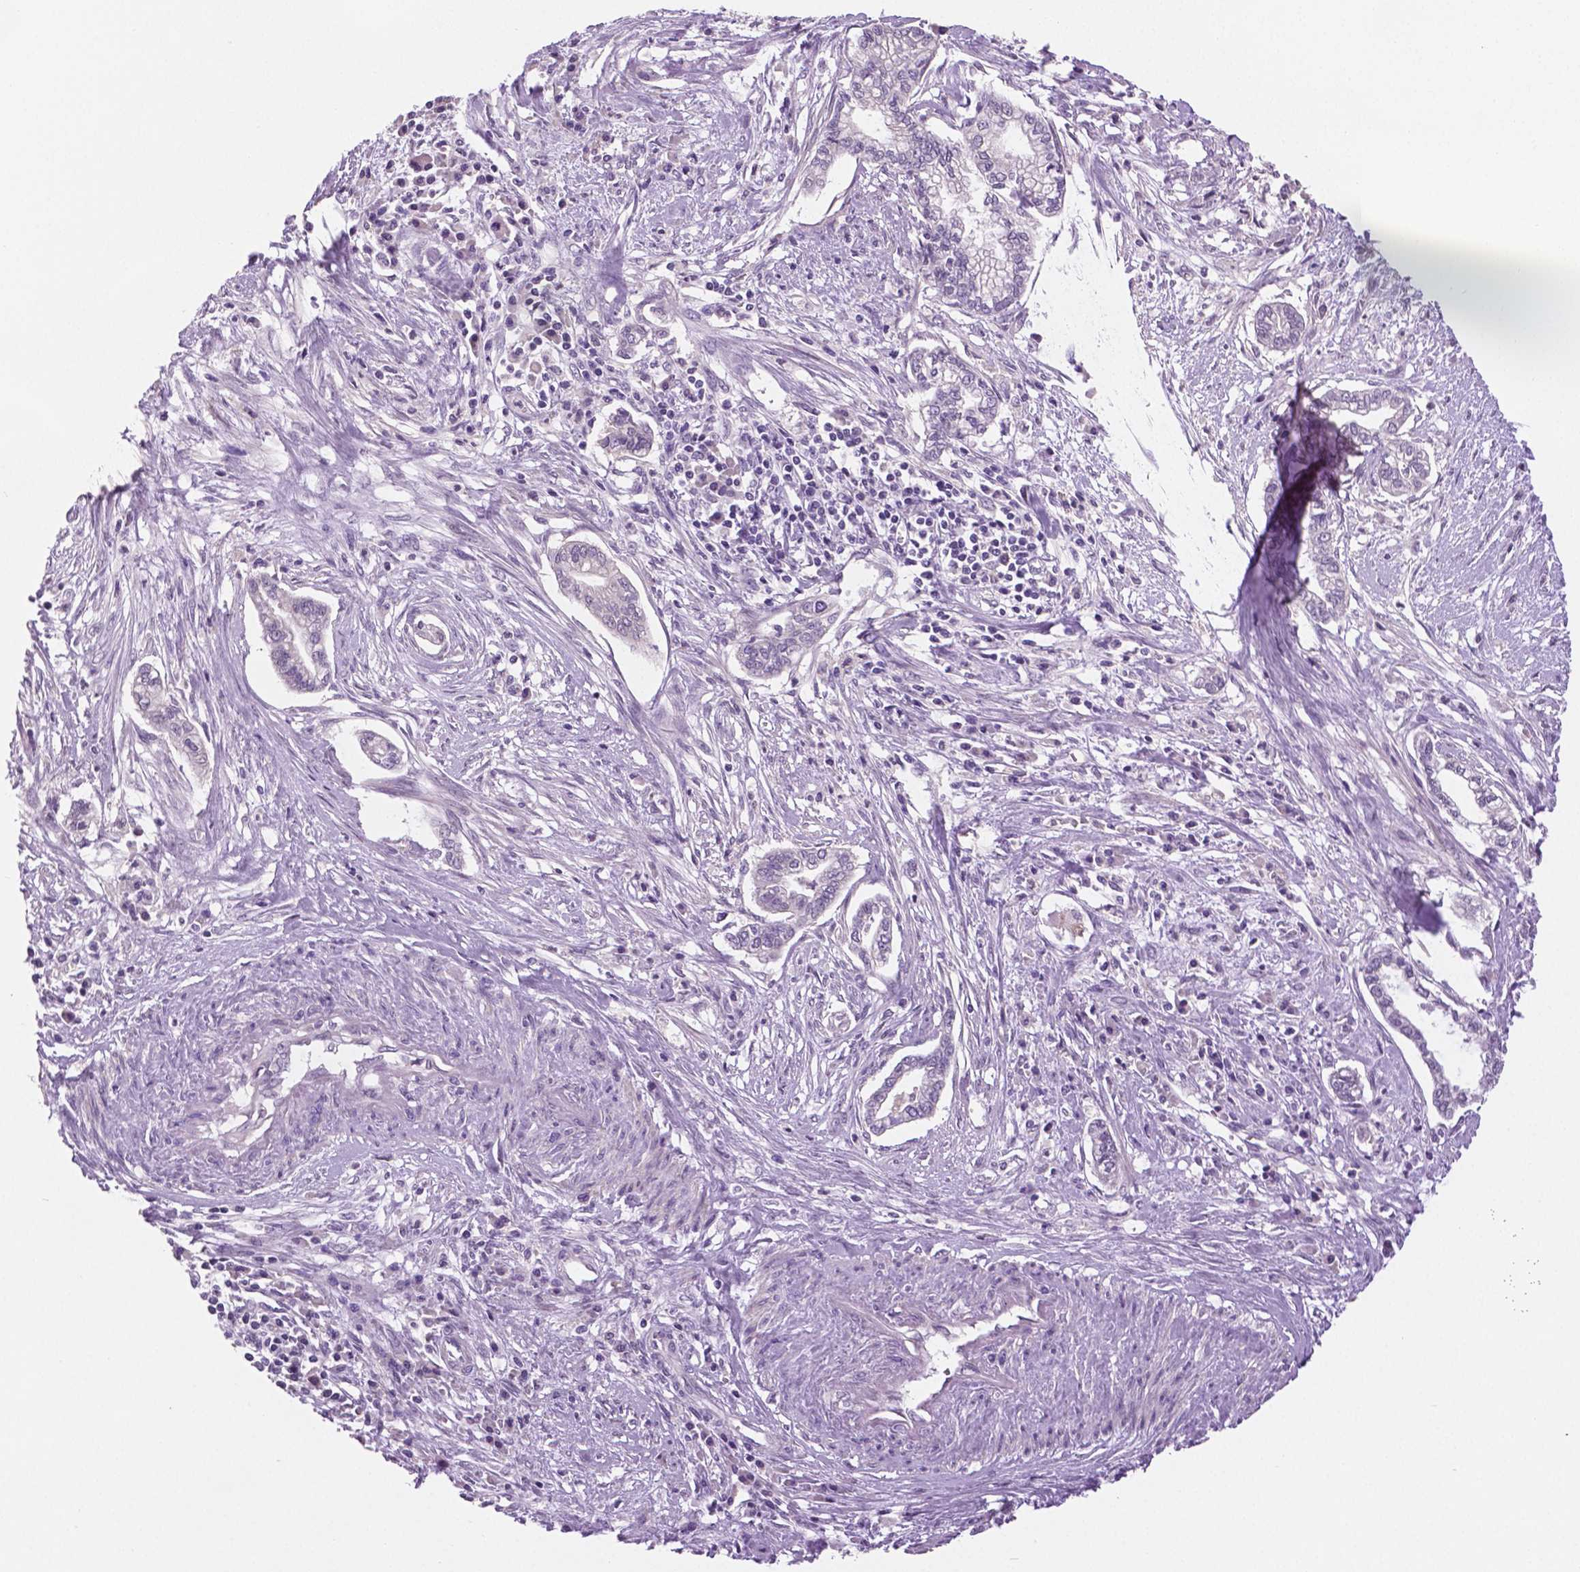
{"staining": {"intensity": "negative", "quantity": "none", "location": "none"}, "tissue": "cervical cancer", "cell_type": "Tumor cells", "image_type": "cancer", "snomed": [{"axis": "morphology", "description": "Adenocarcinoma, NOS"}, {"axis": "topography", "description": "Cervix"}], "caption": "This is an IHC histopathology image of cervical cancer. There is no expression in tumor cells.", "gene": "DNAH12", "patient": {"sex": "female", "age": 62}}